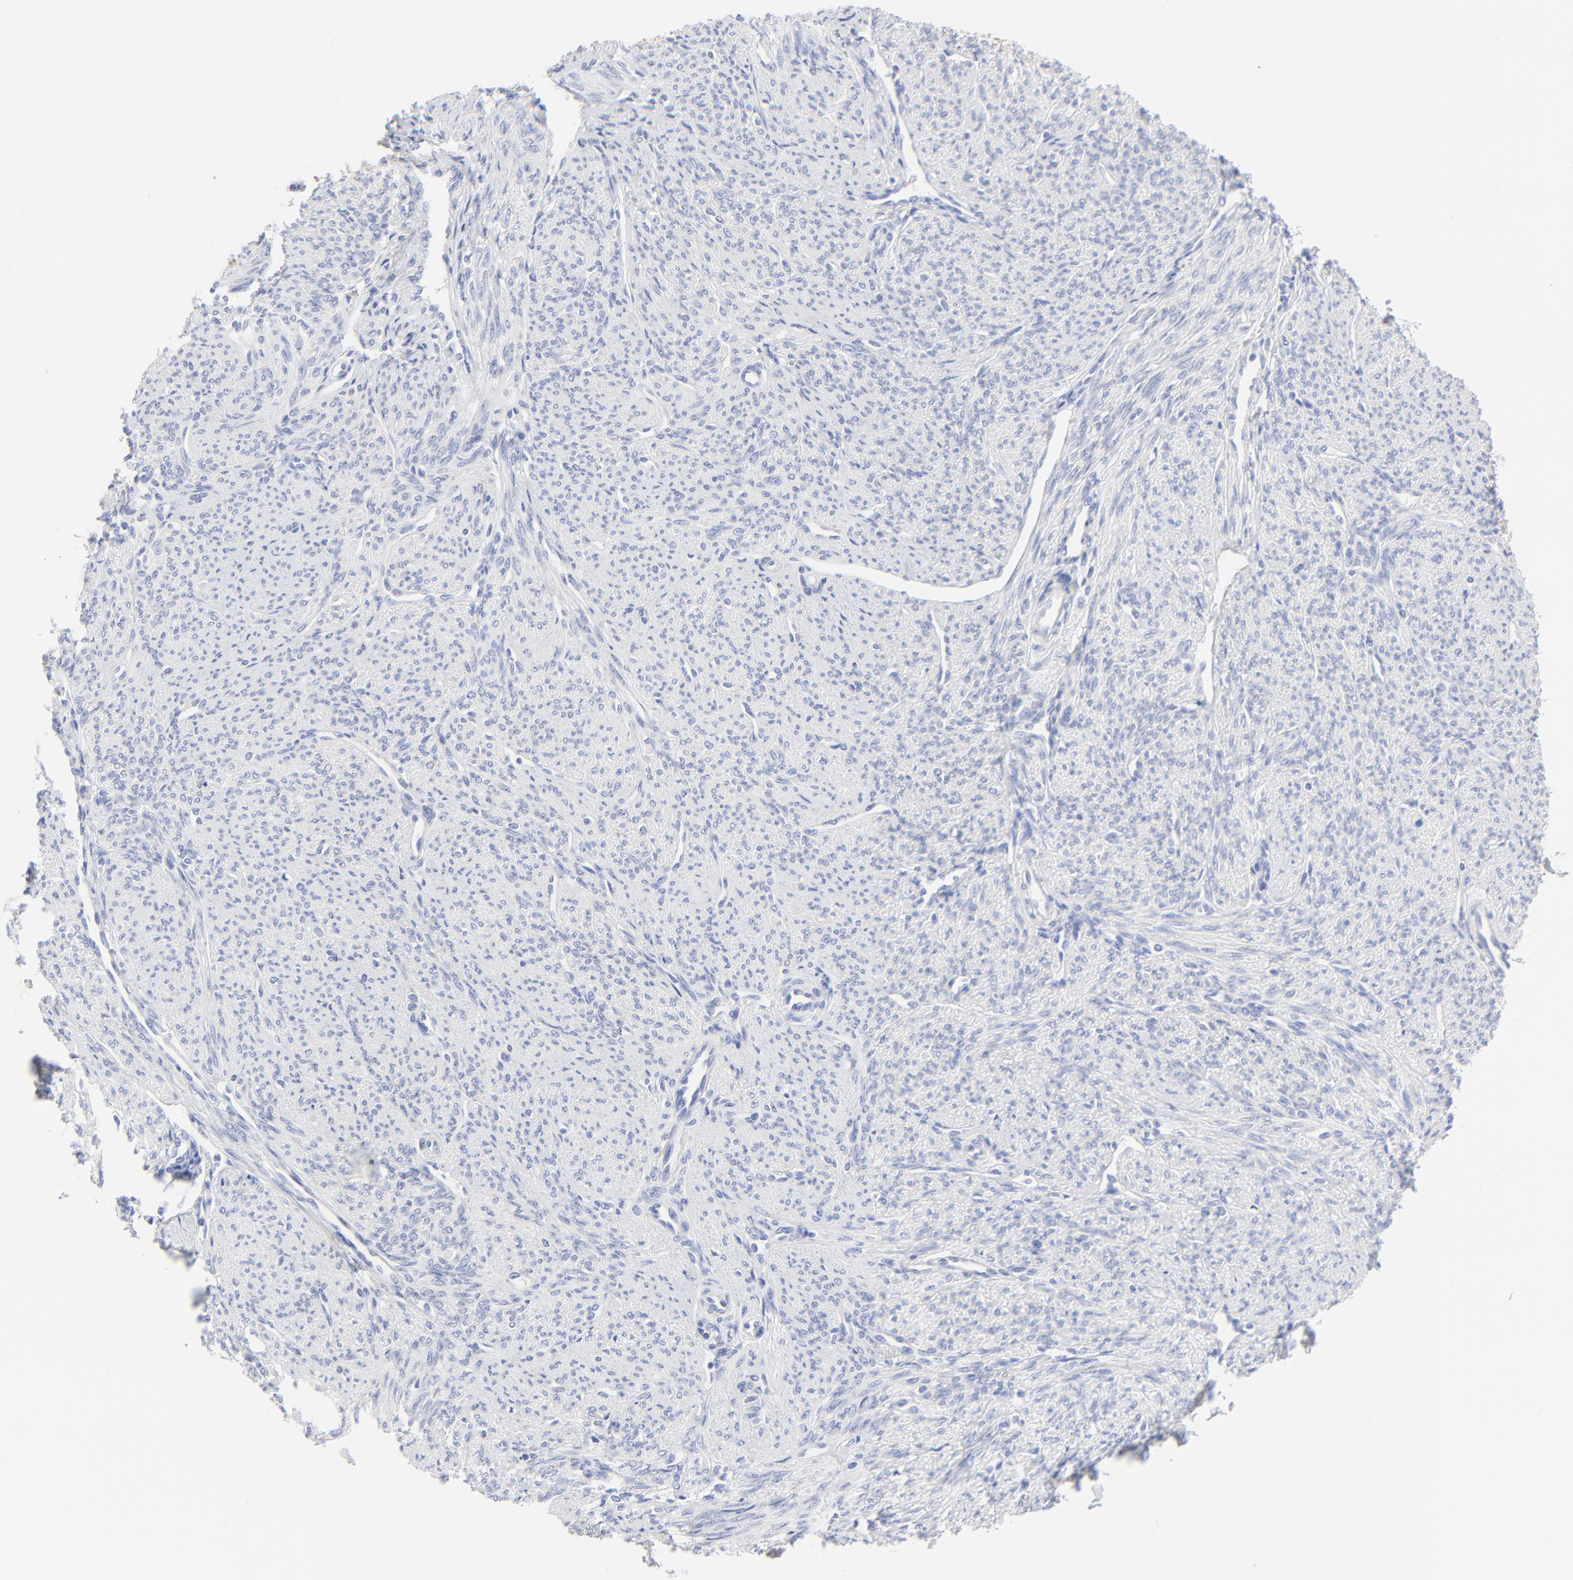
{"staining": {"intensity": "negative", "quantity": "none", "location": "none"}, "tissue": "smooth muscle", "cell_type": "Smooth muscle cells", "image_type": "normal", "snomed": [{"axis": "morphology", "description": "Normal tissue, NOS"}, {"axis": "topography", "description": "Smooth muscle"}], "caption": "This is an IHC photomicrograph of unremarkable smooth muscle. There is no positivity in smooth muscle cells.", "gene": "PSD3", "patient": {"sex": "female", "age": 65}}